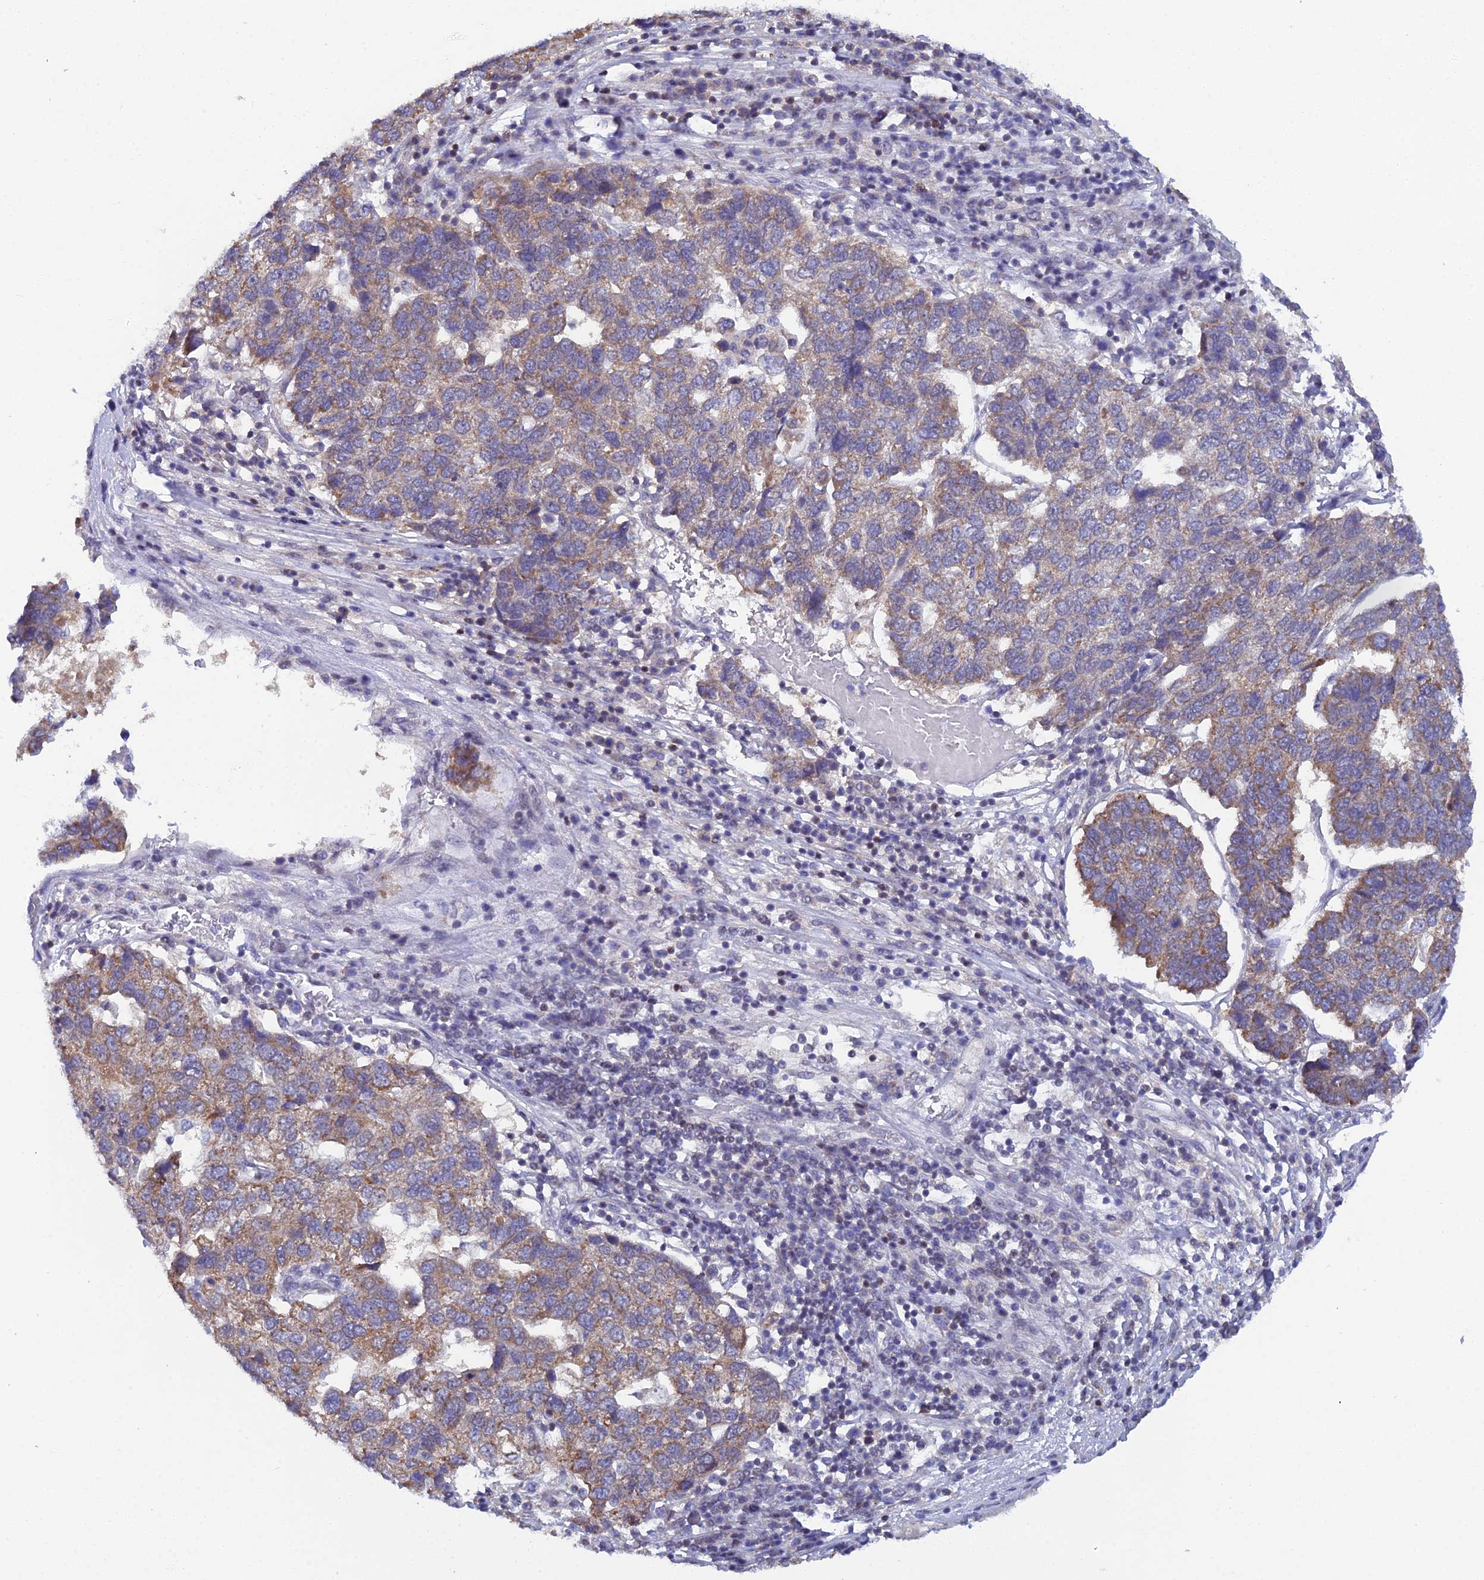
{"staining": {"intensity": "weak", "quantity": ">75%", "location": "cytoplasmic/membranous"}, "tissue": "pancreatic cancer", "cell_type": "Tumor cells", "image_type": "cancer", "snomed": [{"axis": "morphology", "description": "Adenocarcinoma, NOS"}, {"axis": "topography", "description": "Pancreas"}], "caption": "Pancreatic adenocarcinoma tissue exhibits weak cytoplasmic/membranous expression in approximately >75% of tumor cells, visualized by immunohistochemistry.", "gene": "ELOA2", "patient": {"sex": "female", "age": 61}}